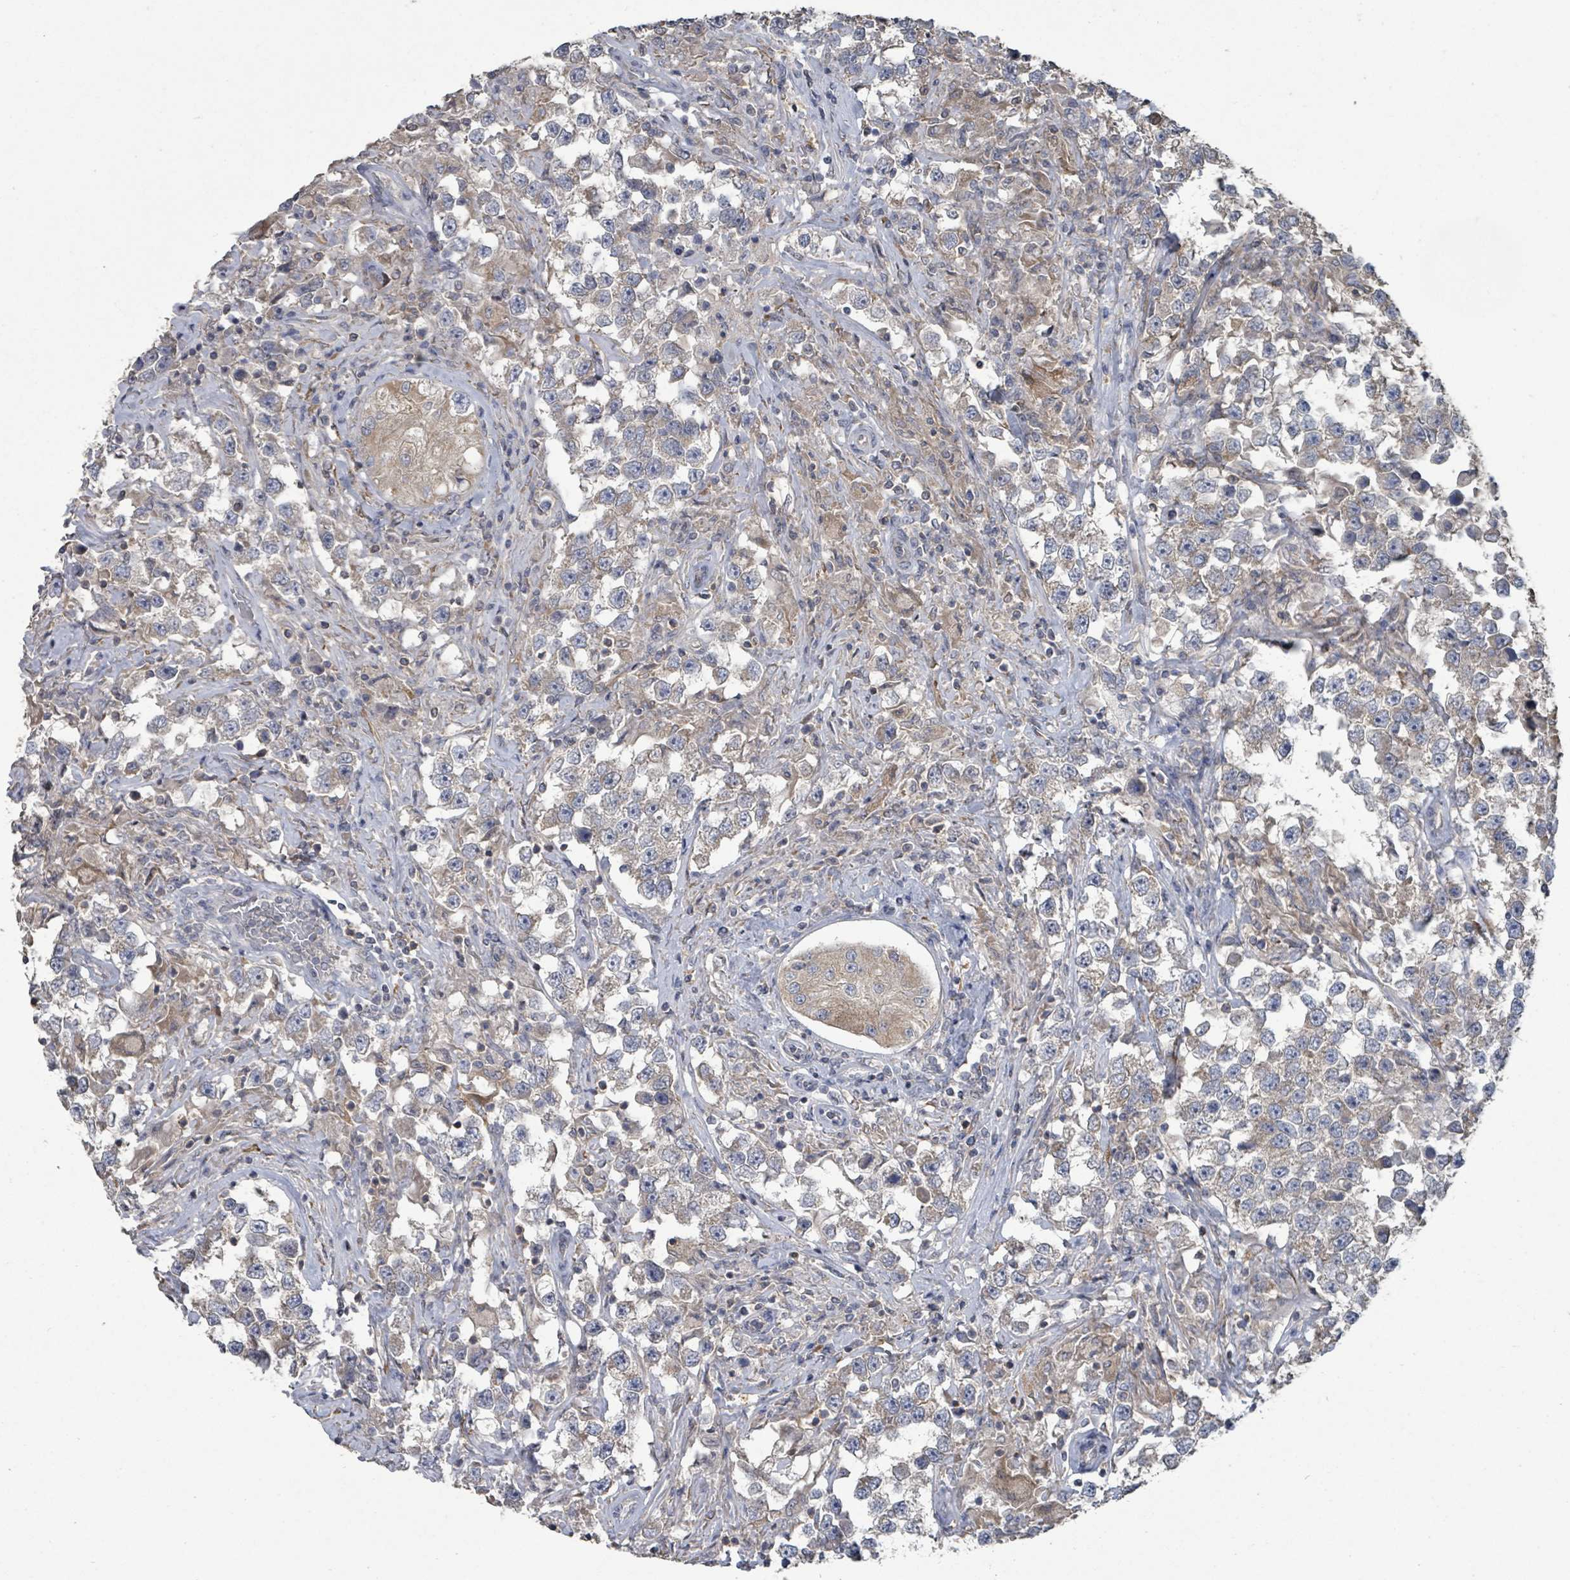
{"staining": {"intensity": "weak", "quantity": "25%-75%", "location": "cytoplasmic/membranous"}, "tissue": "testis cancer", "cell_type": "Tumor cells", "image_type": "cancer", "snomed": [{"axis": "morphology", "description": "Seminoma, NOS"}, {"axis": "topography", "description": "Testis"}], "caption": "Human seminoma (testis) stained with a brown dye displays weak cytoplasmic/membranous positive positivity in about 25%-75% of tumor cells.", "gene": "SLC9A7", "patient": {"sex": "male", "age": 46}}